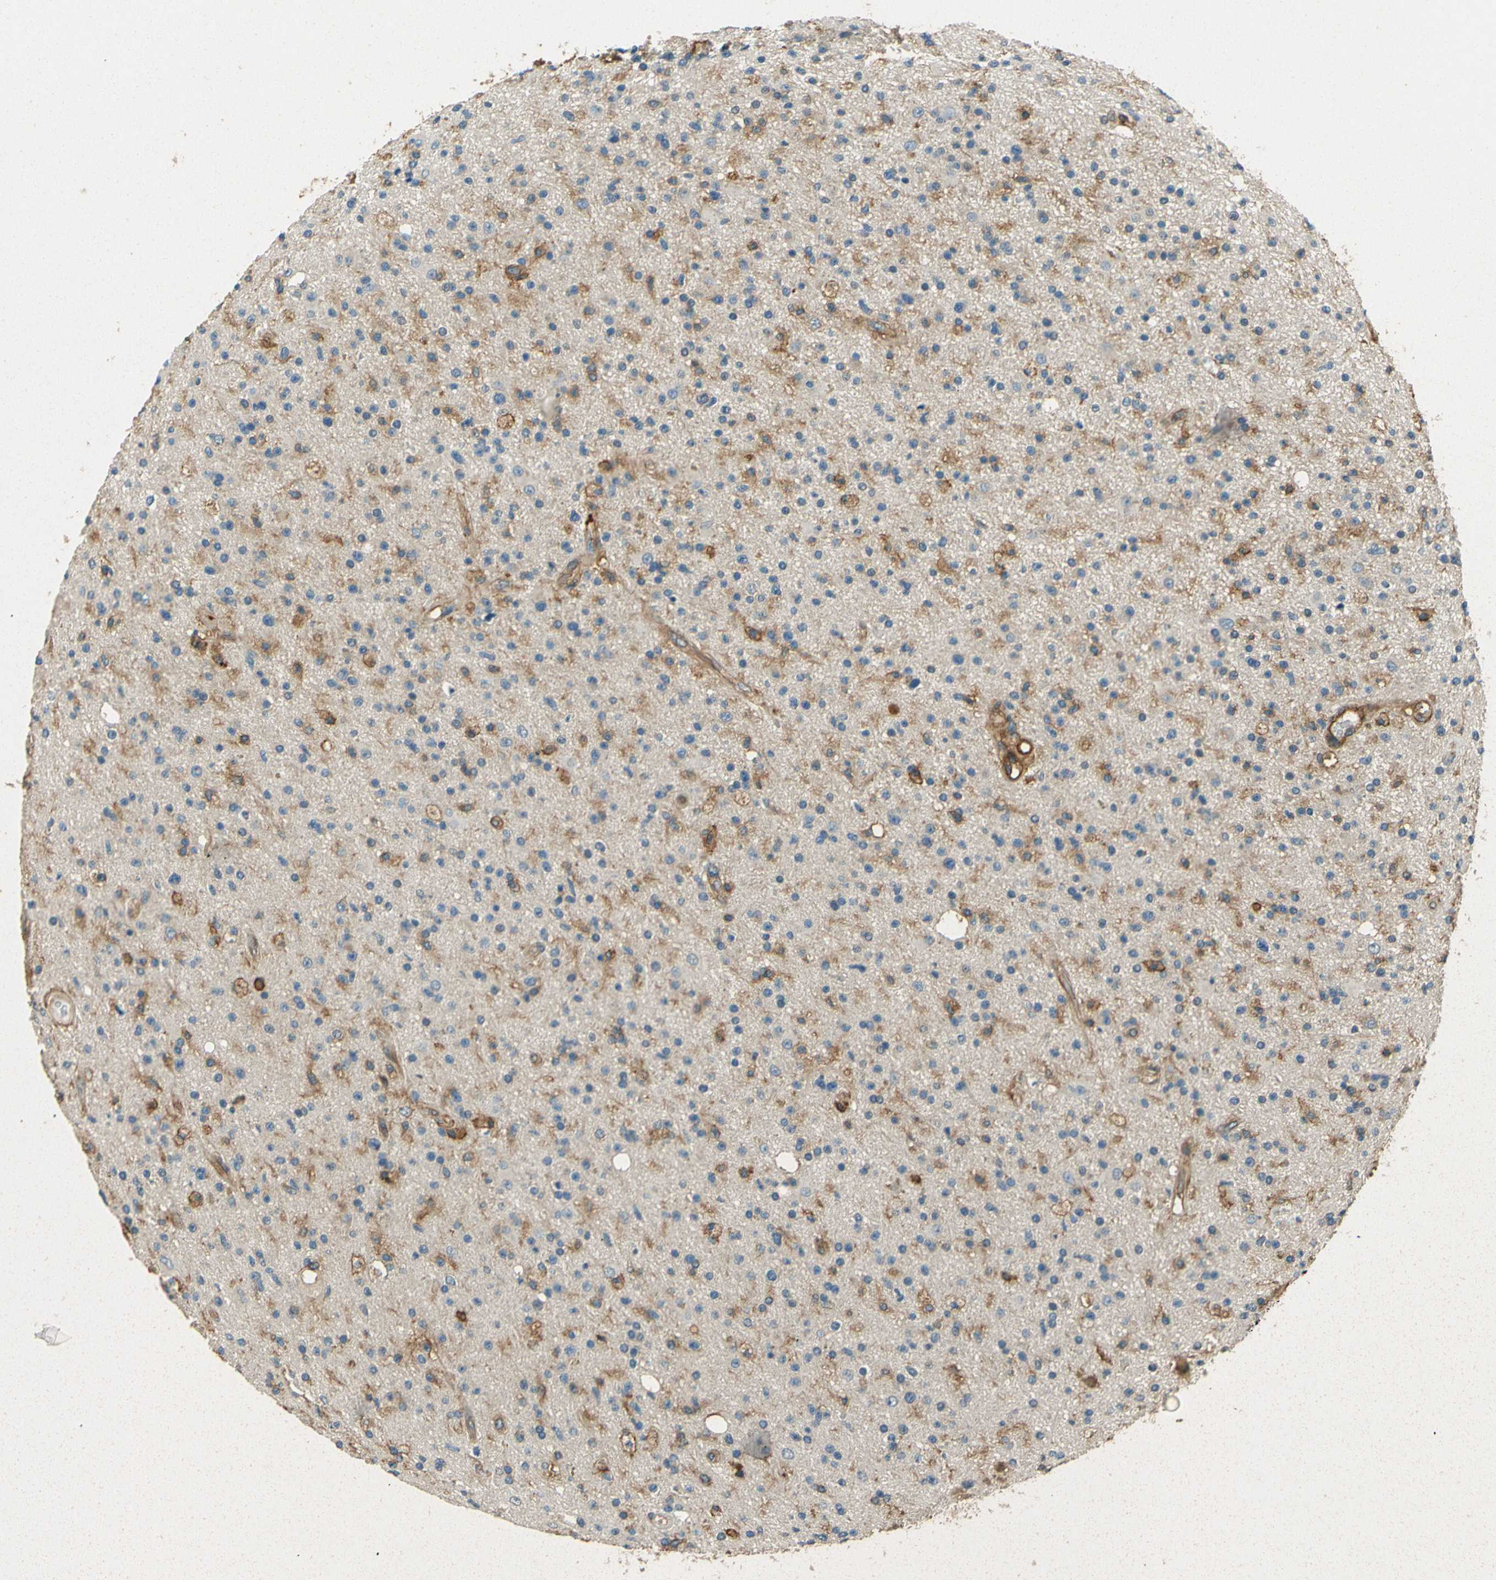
{"staining": {"intensity": "moderate", "quantity": "<25%", "location": "cytoplasmic/membranous"}, "tissue": "glioma", "cell_type": "Tumor cells", "image_type": "cancer", "snomed": [{"axis": "morphology", "description": "Glioma, malignant, High grade"}, {"axis": "topography", "description": "Brain"}], "caption": "Protein staining displays moderate cytoplasmic/membranous expression in about <25% of tumor cells in high-grade glioma (malignant).", "gene": "ENTPD1", "patient": {"sex": "male", "age": 33}}